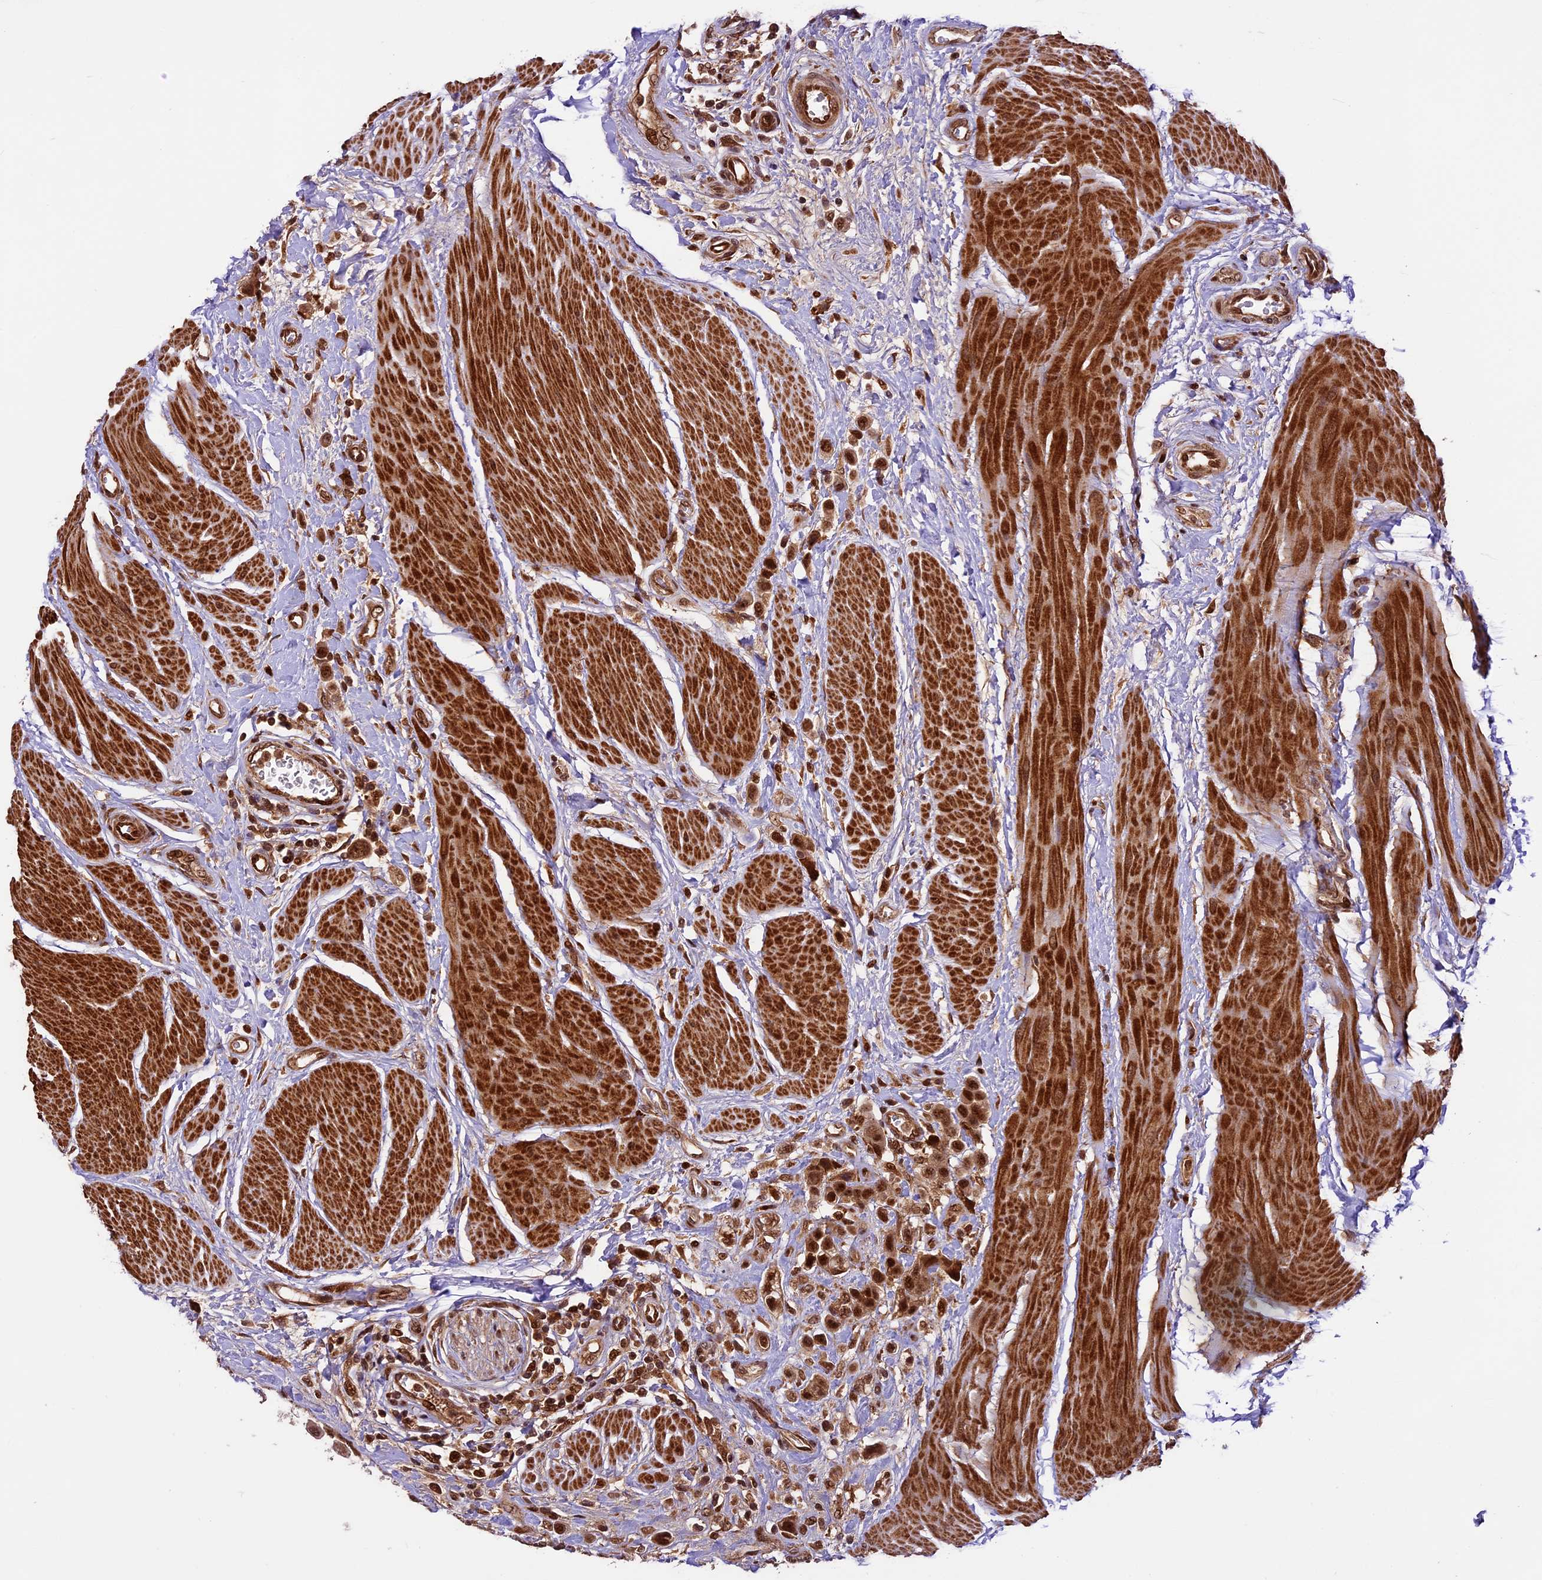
{"staining": {"intensity": "strong", "quantity": ">75%", "location": "cytoplasmic/membranous,nuclear"}, "tissue": "urothelial cancer", "cell_type": "Tumor cells", "image_type": "cancer", "snomed": [{"axis": "morphology", "description": "Urothelial carcinoma, High grade"}, {"axis": "topography", "description": "Urinary bladder"}], "caption": "This is a photomicrograph of immunohistochemistry staining of urothelial carcinoma (high-grade), which shows strong positivity in the cytoplasmic/membranous and nuclear of tumor cells.", "gene": "DHX38", "patient": {"sex": "male", "age": 50}}